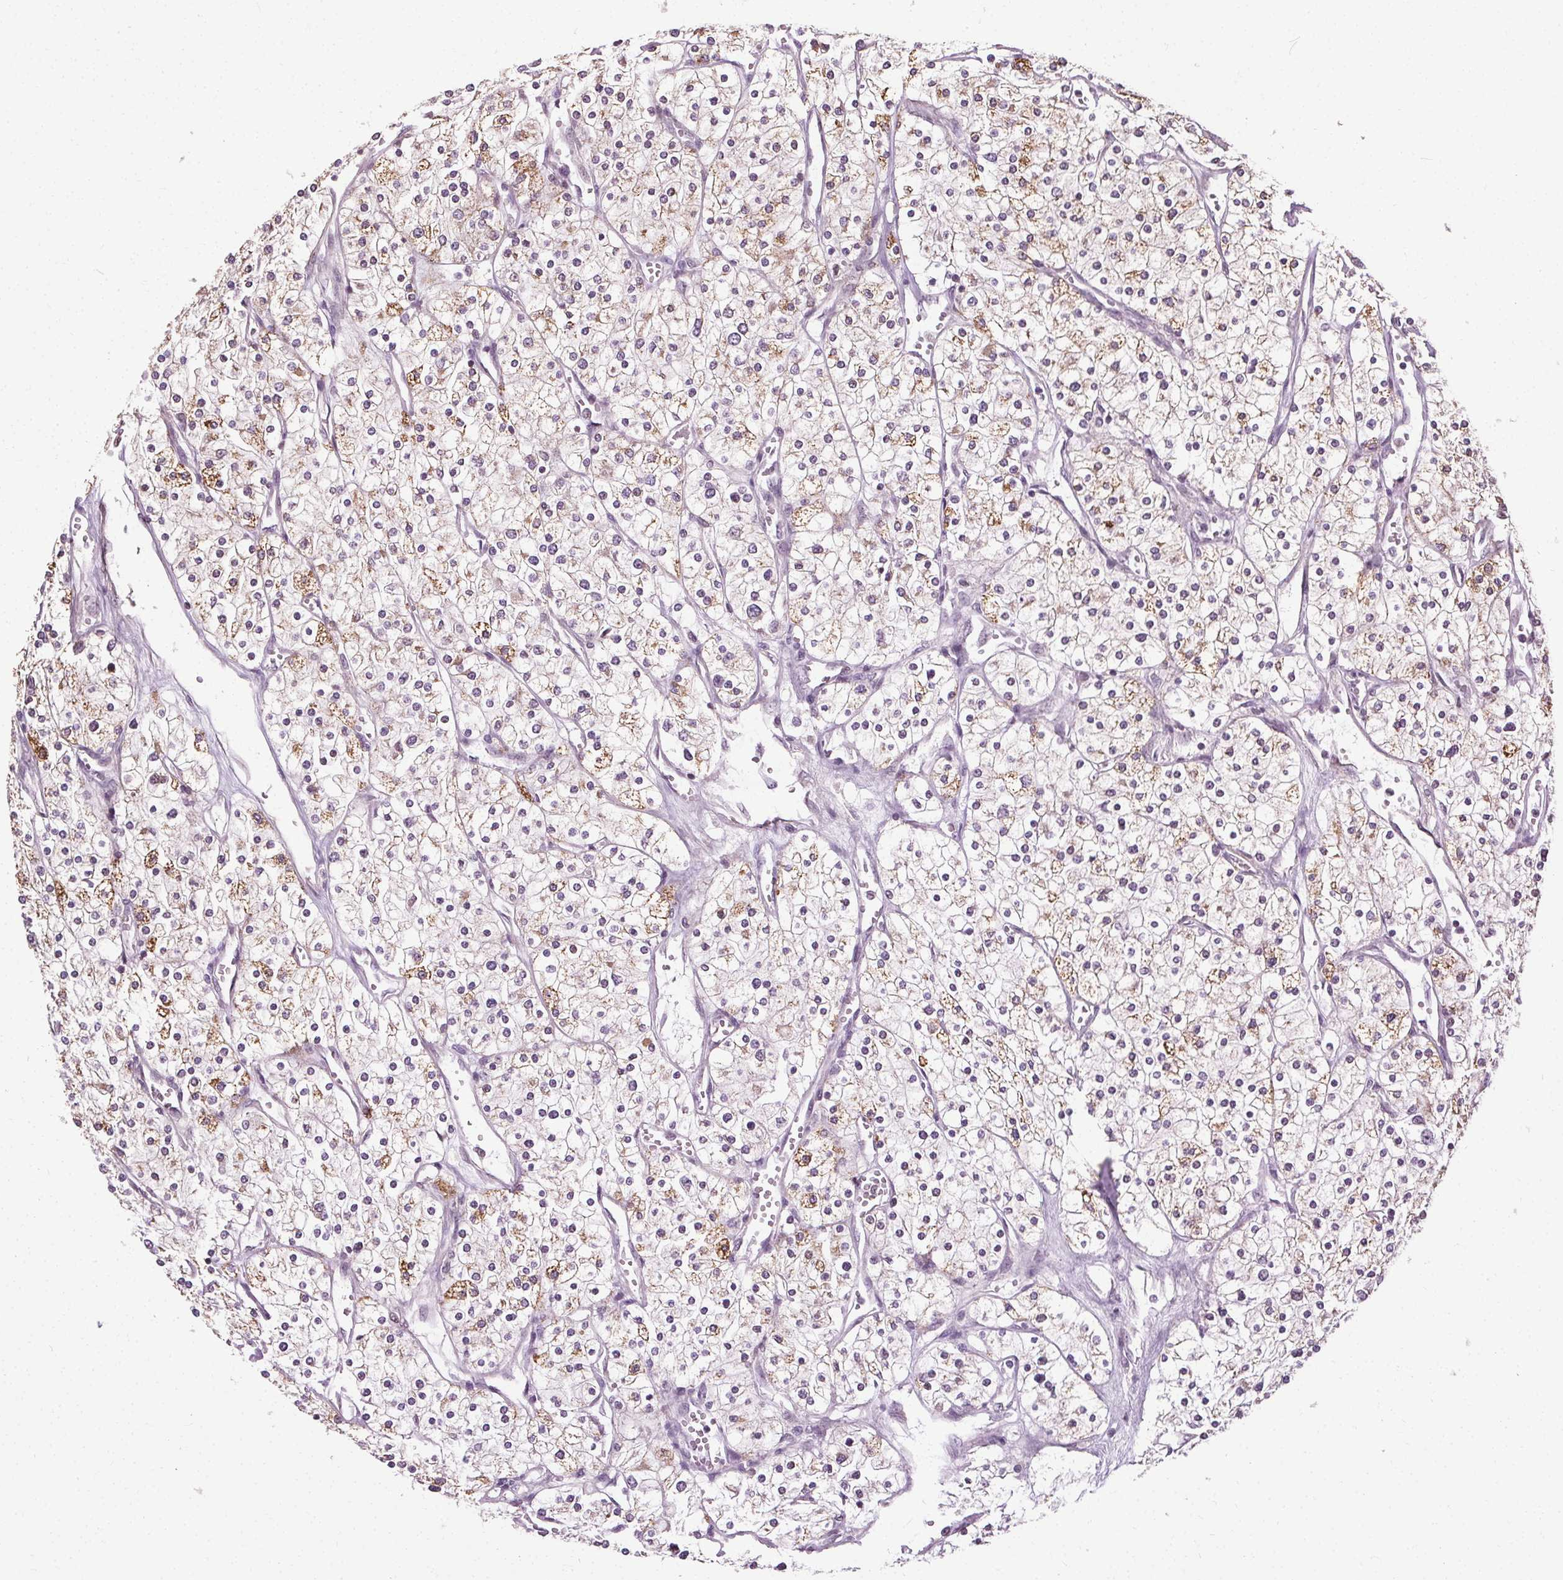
{"staining": {"intensity": "moderate", "quantity": "25%-75%", "location": "cytoplasmic/membranous"}, "tissue": "renal cancer", "cell_type": "Tumor cells", "image_type": "cancer", "snomed": [{"axis": "morphology", "description": "Adenocarcinoma, NOS"}, {"axis": "topography", "description": "Kidney"}], "caption": "Immunohistochemical staining of human adenocarcinoma (renal) demonstrates medium levels of moderate cytoplasmic/membranous protein expression in about 25%-75% of tumor cells.", "gene": "LFNG", "patient": {"sex": "male", "age": 80}}